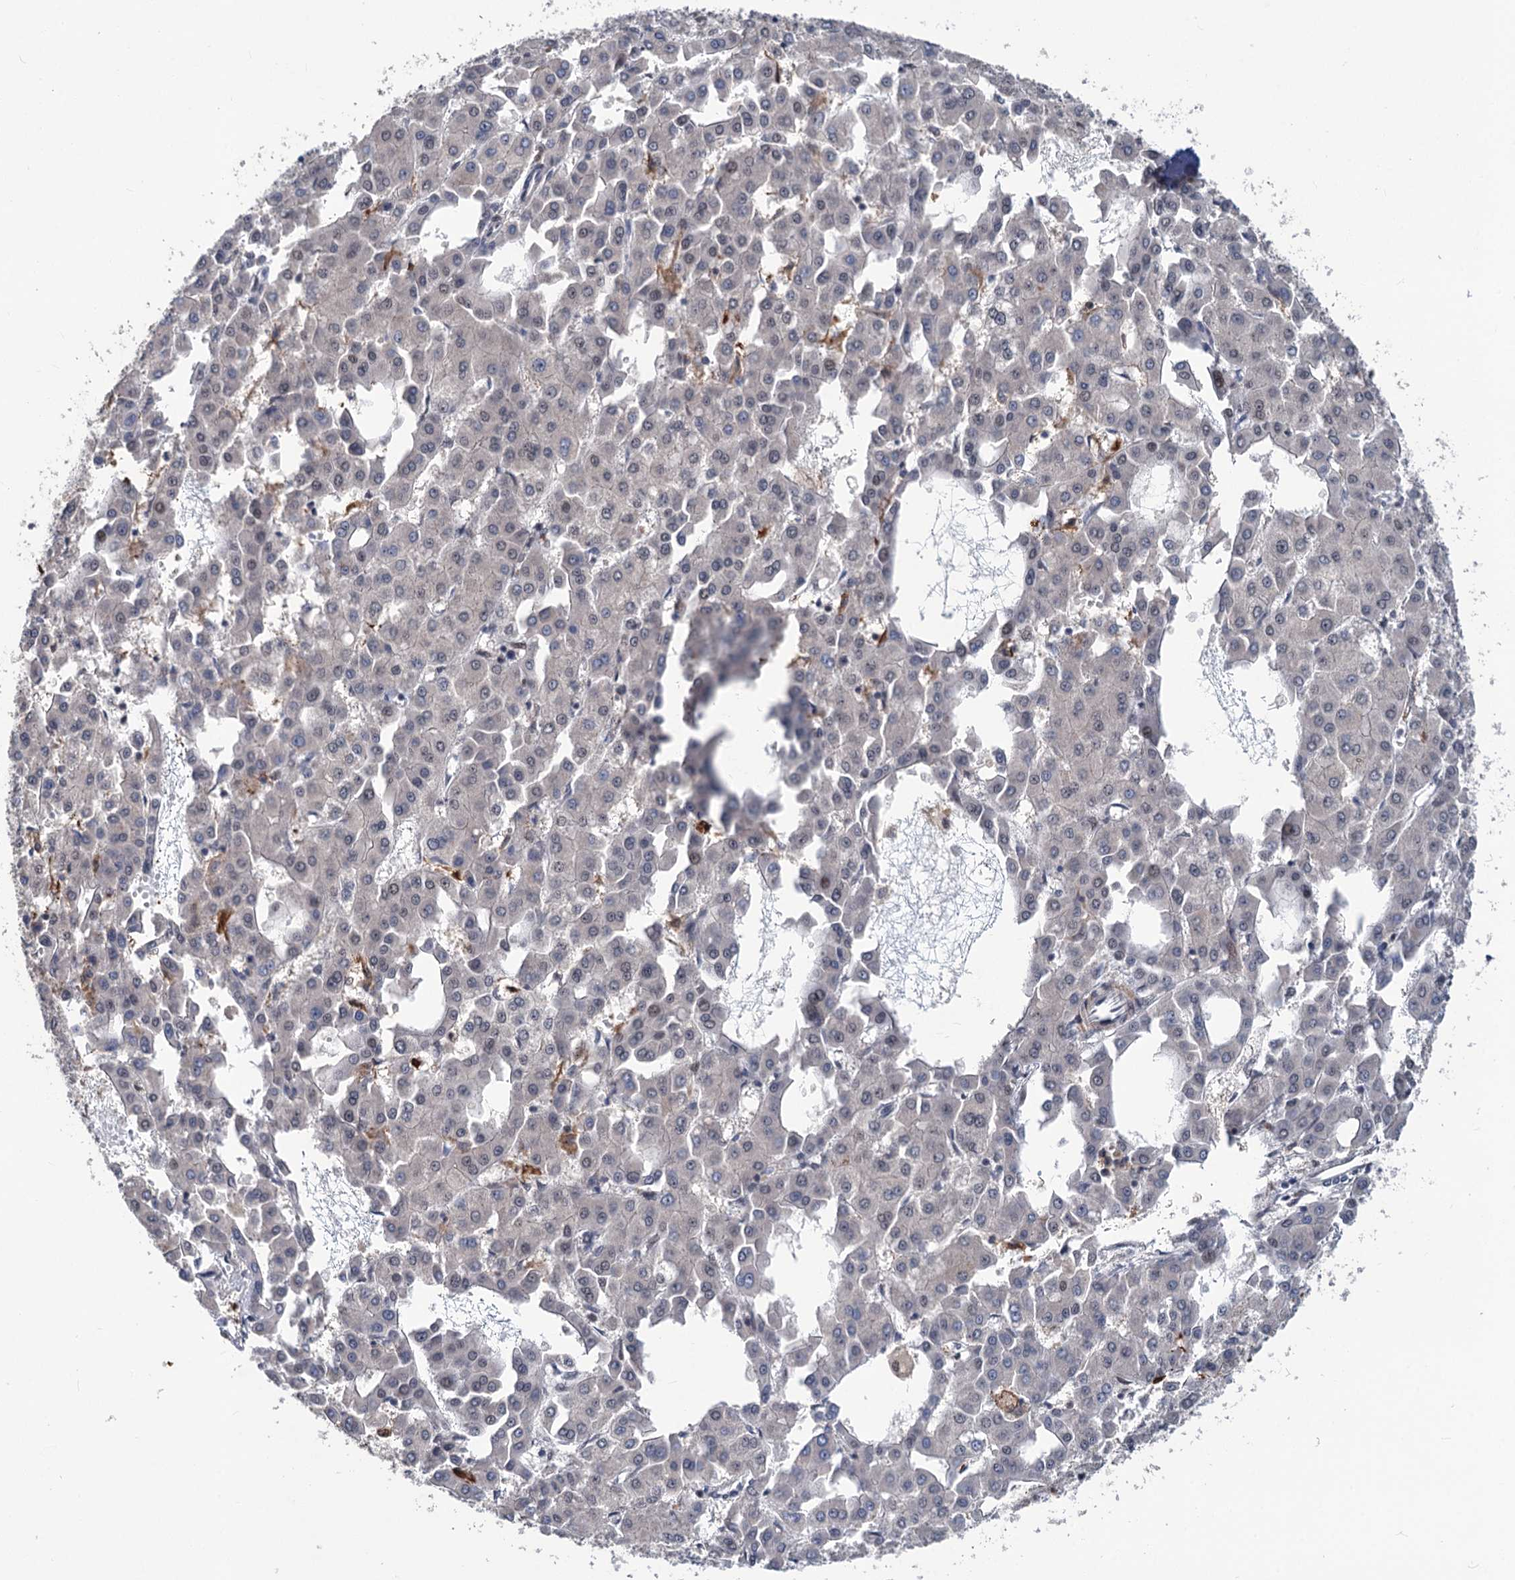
{"staining": {"intensity": "negative", "quantity": "none", "location": "none"}, "tissue": "liver cancer", "cell_type": "Tumor cells", "image_type": "cancer", "snomed": [{"axis": "morphology", "description": "Carcinoma, Hepatocellular, NOS"}, {"axis": "topography", "description": "Liver"}], "caption": "High magnification brightfield microscopy of liver hepatocellular carcinoma stained with DAB (3,3'-diaminobenzidine) (brown) and counterstained with hematoxylin (blue): tumor cells show no significant staining.", "gene": "PHF8", "patient": {"sex": "male", "age": 47}}